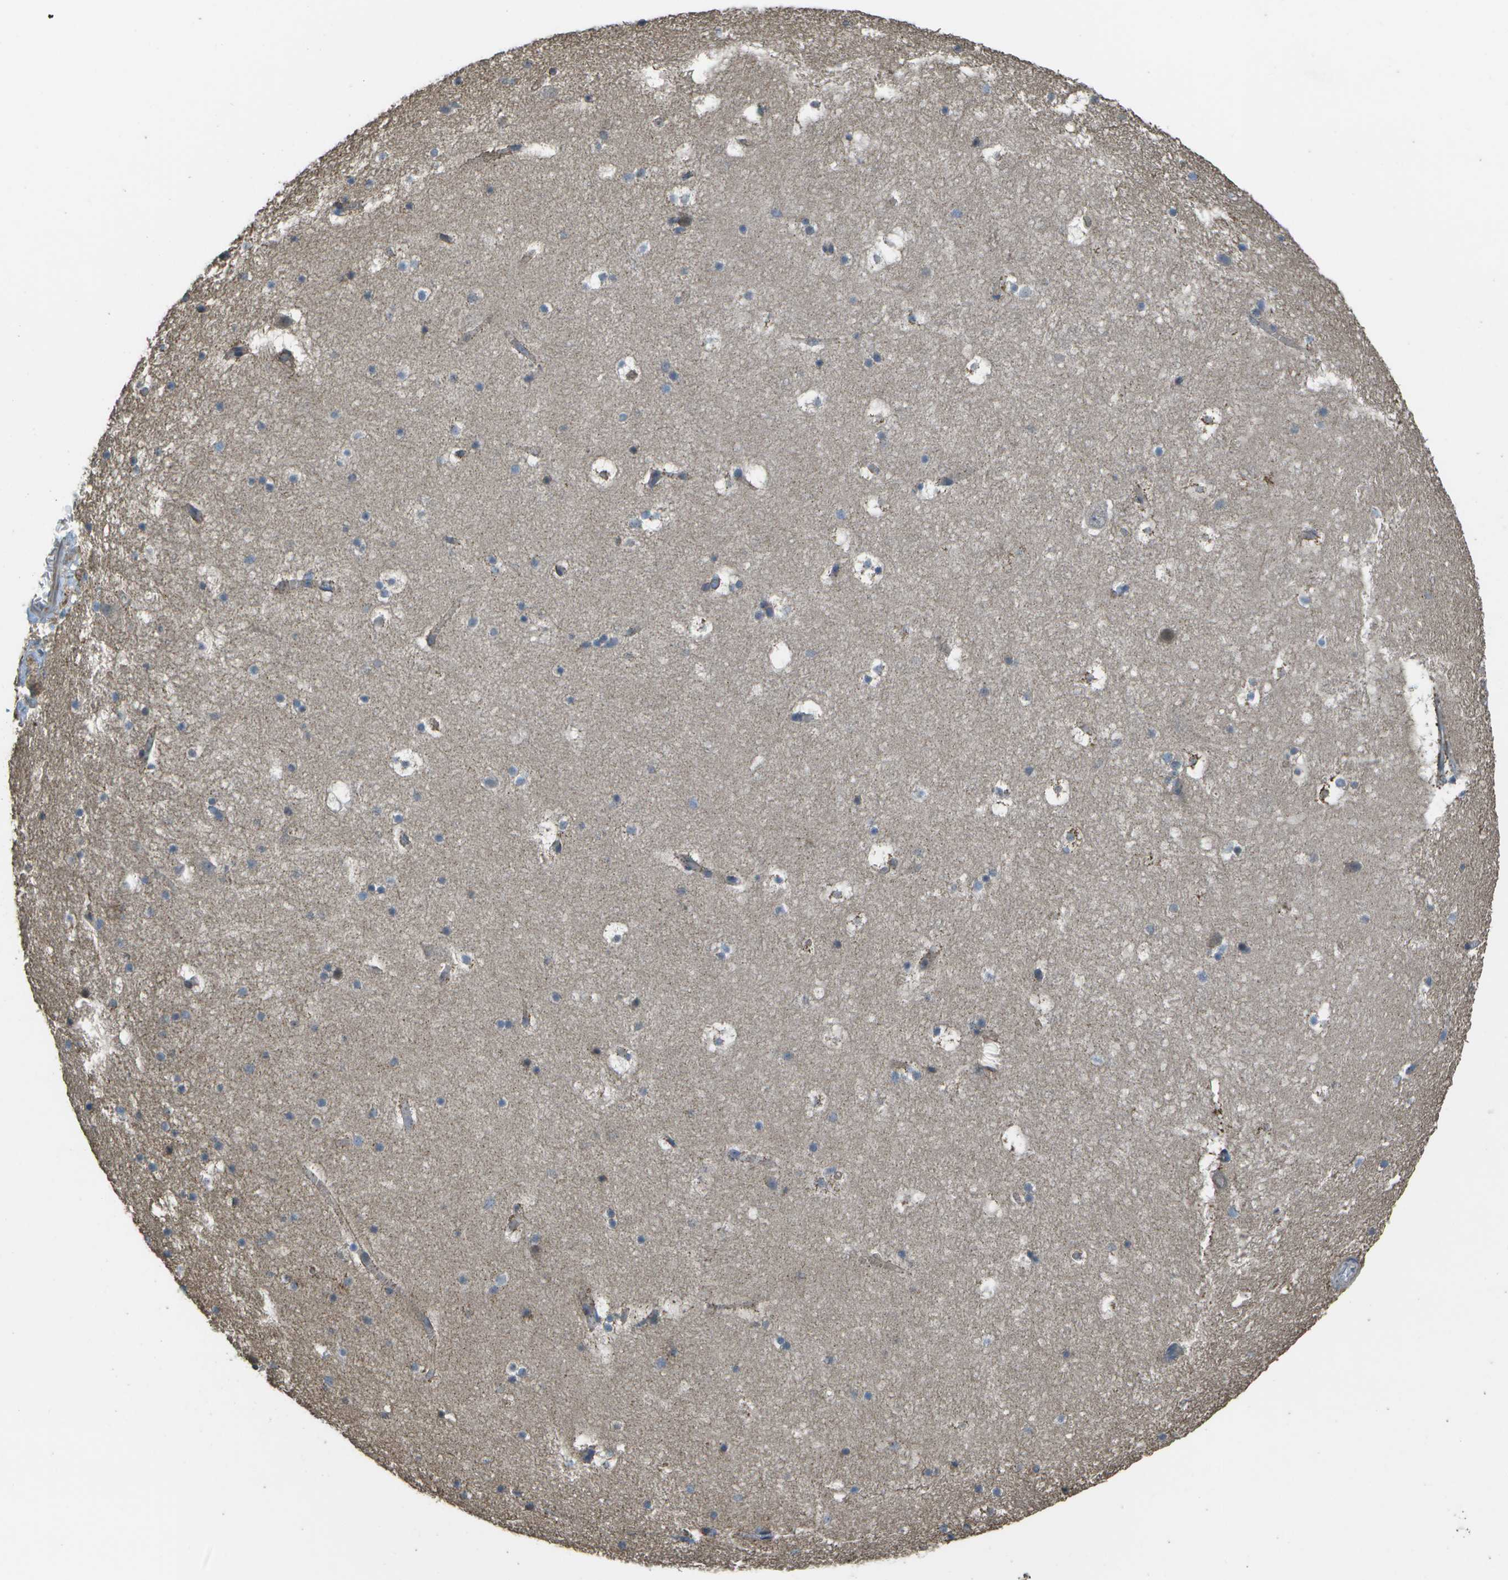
{"staining": {"intensity": "weak", "quantity": "<25%", "location": "cytoplasmic/membranous"}, "tissue": "hippocampus", "cell_type": "Glial cells", "image_type": "normal", "snomed": [{"axis": "morphology", "description": "Normal tissue, NOS"}, {"axis": "topography", "description": "Hippocampus"}], "caption": "Micrograph shows no protein staining in glial cells of normal hippocampus. (DAB (3,3'-diaminobenzidine) immunohistochemistry (IHC) visualized using brightfield microscopy, high magnification).", "gene": "CLNS1A", "patient": {"sex": "male", "age": 45}}